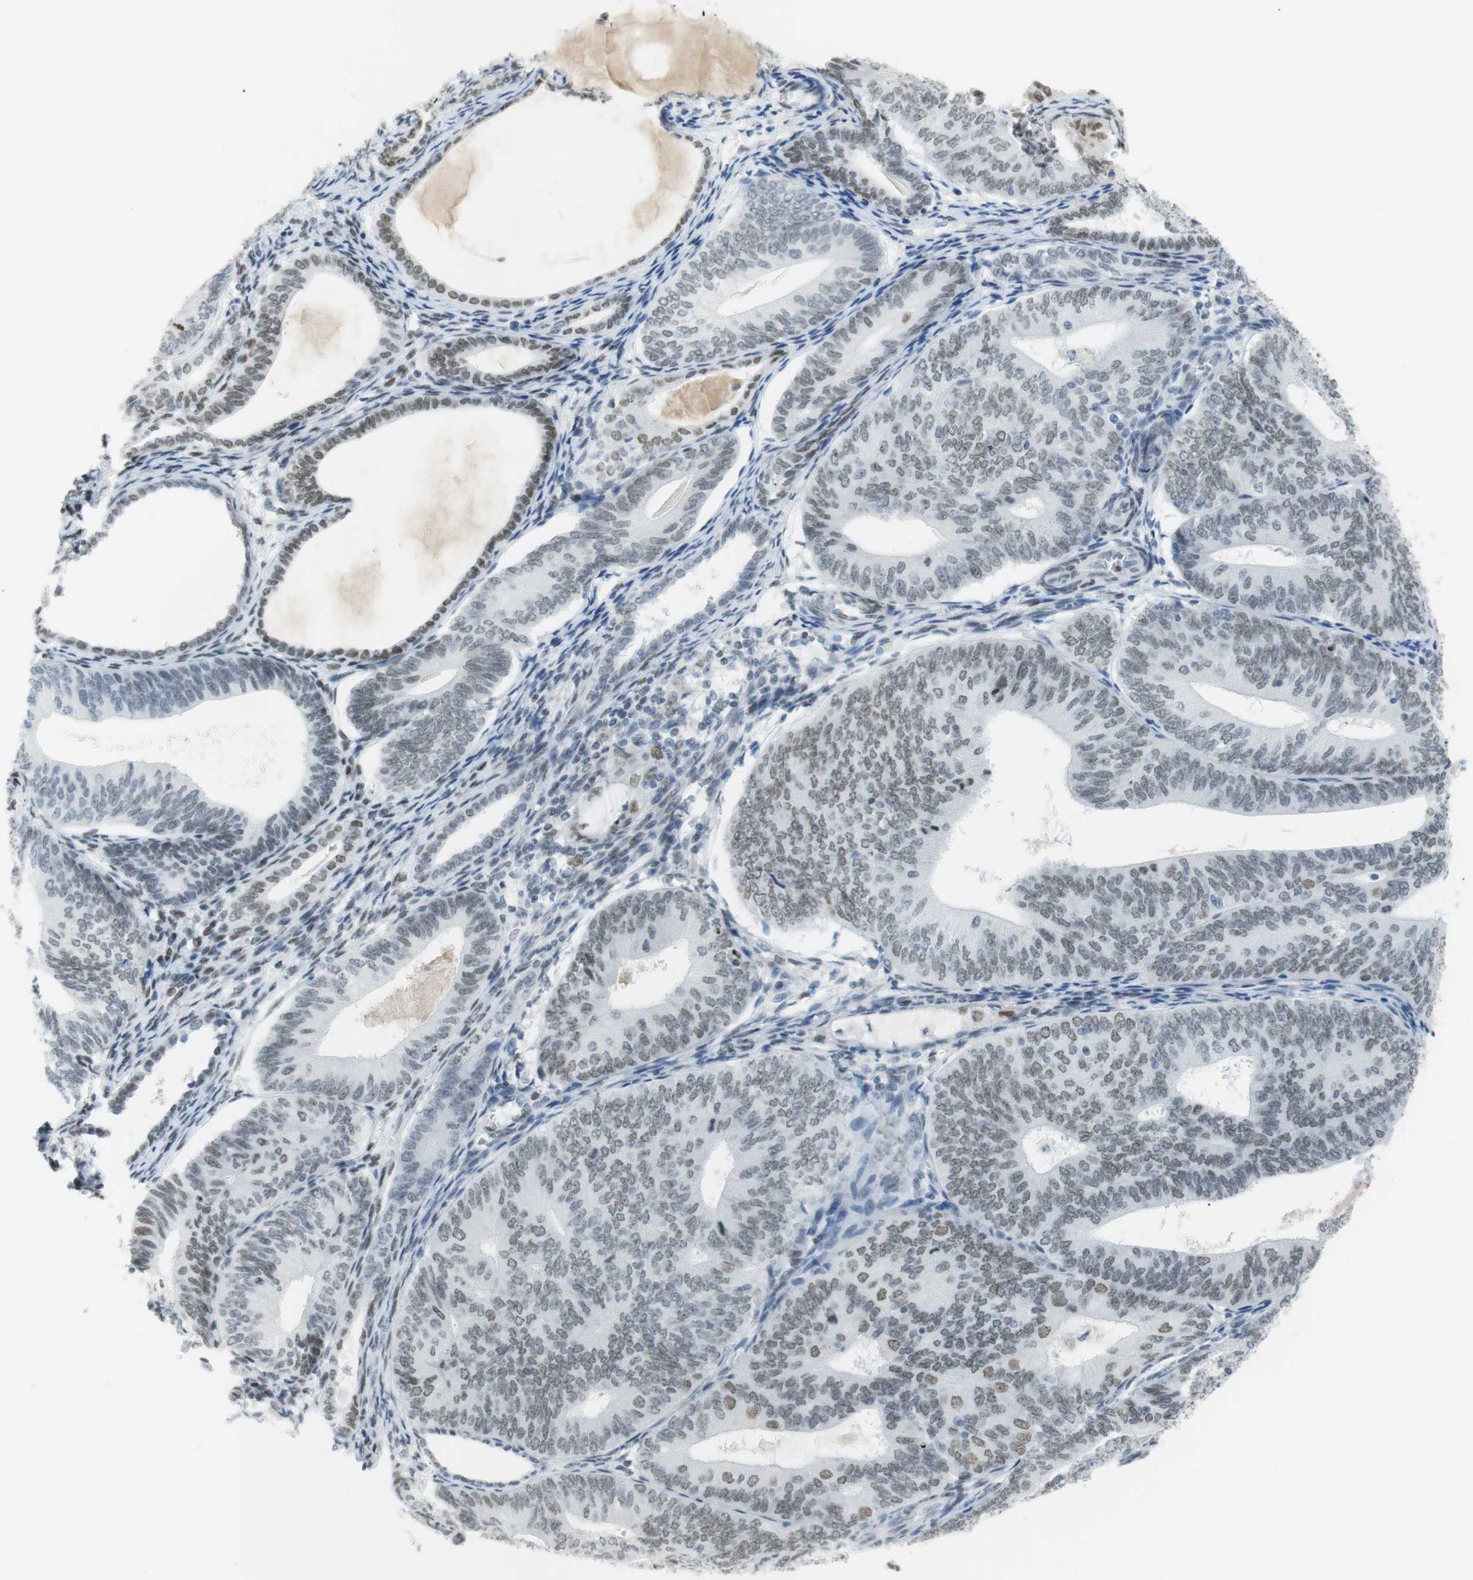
{"staining": {"intensity": "moderate", "quantity": "25%-75%", "location": "nuclear"}, "tissue": "endometrial cancer", "cell_type": "Tumor cells", "image_type": "cancer", "snomed": [{"axis": "morphology", "description": "Adenocarcinoma, NOS"}, {"axis": "topography", "description": "Endometrium"}], "caption": "Tumor cells demonstrate medium levels of moderate nuclear staining in approximately 25%-75% of cells in human adenocarcinoma (endometrial). Nuclei are stained in blue.", "gene": "BMI1", "patient": {"sex": "female", "age": 81}}